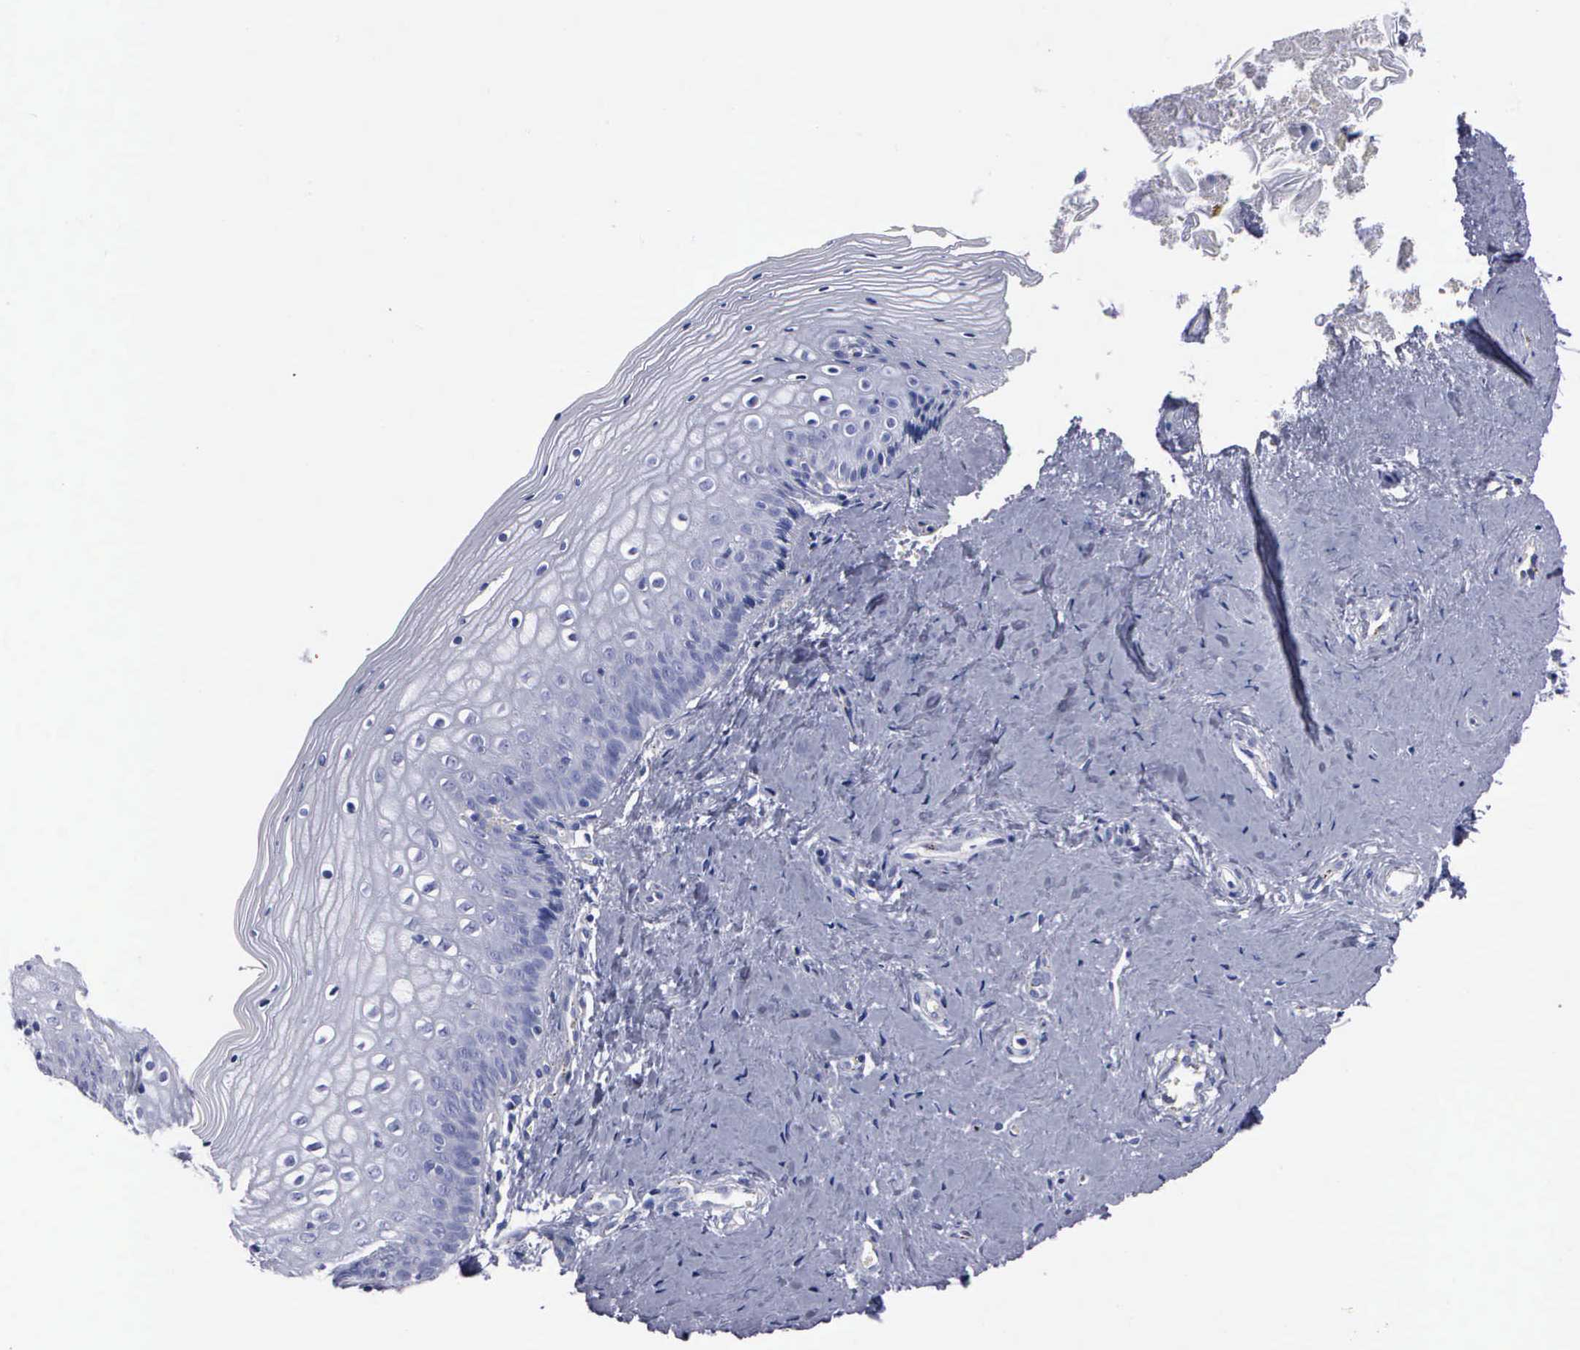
{"staining": {"intensity": "negative", "quantity": "none", "location": "none"}, "tissue": "vagina", "cell_type": "Squamous epithelial cells", "image_type": "normal", "snomed": [{"axis": "morphology", "description": "Normal tissue, NOS"}, {"axis": "topography", "description": "Vagina"}], "caption": "This is a image of IHC staining of benign vagina, which shows no staining in squamous epithelial cells.", "gene": "CTSL", "patient": {"sex": "female", "age": 46}}